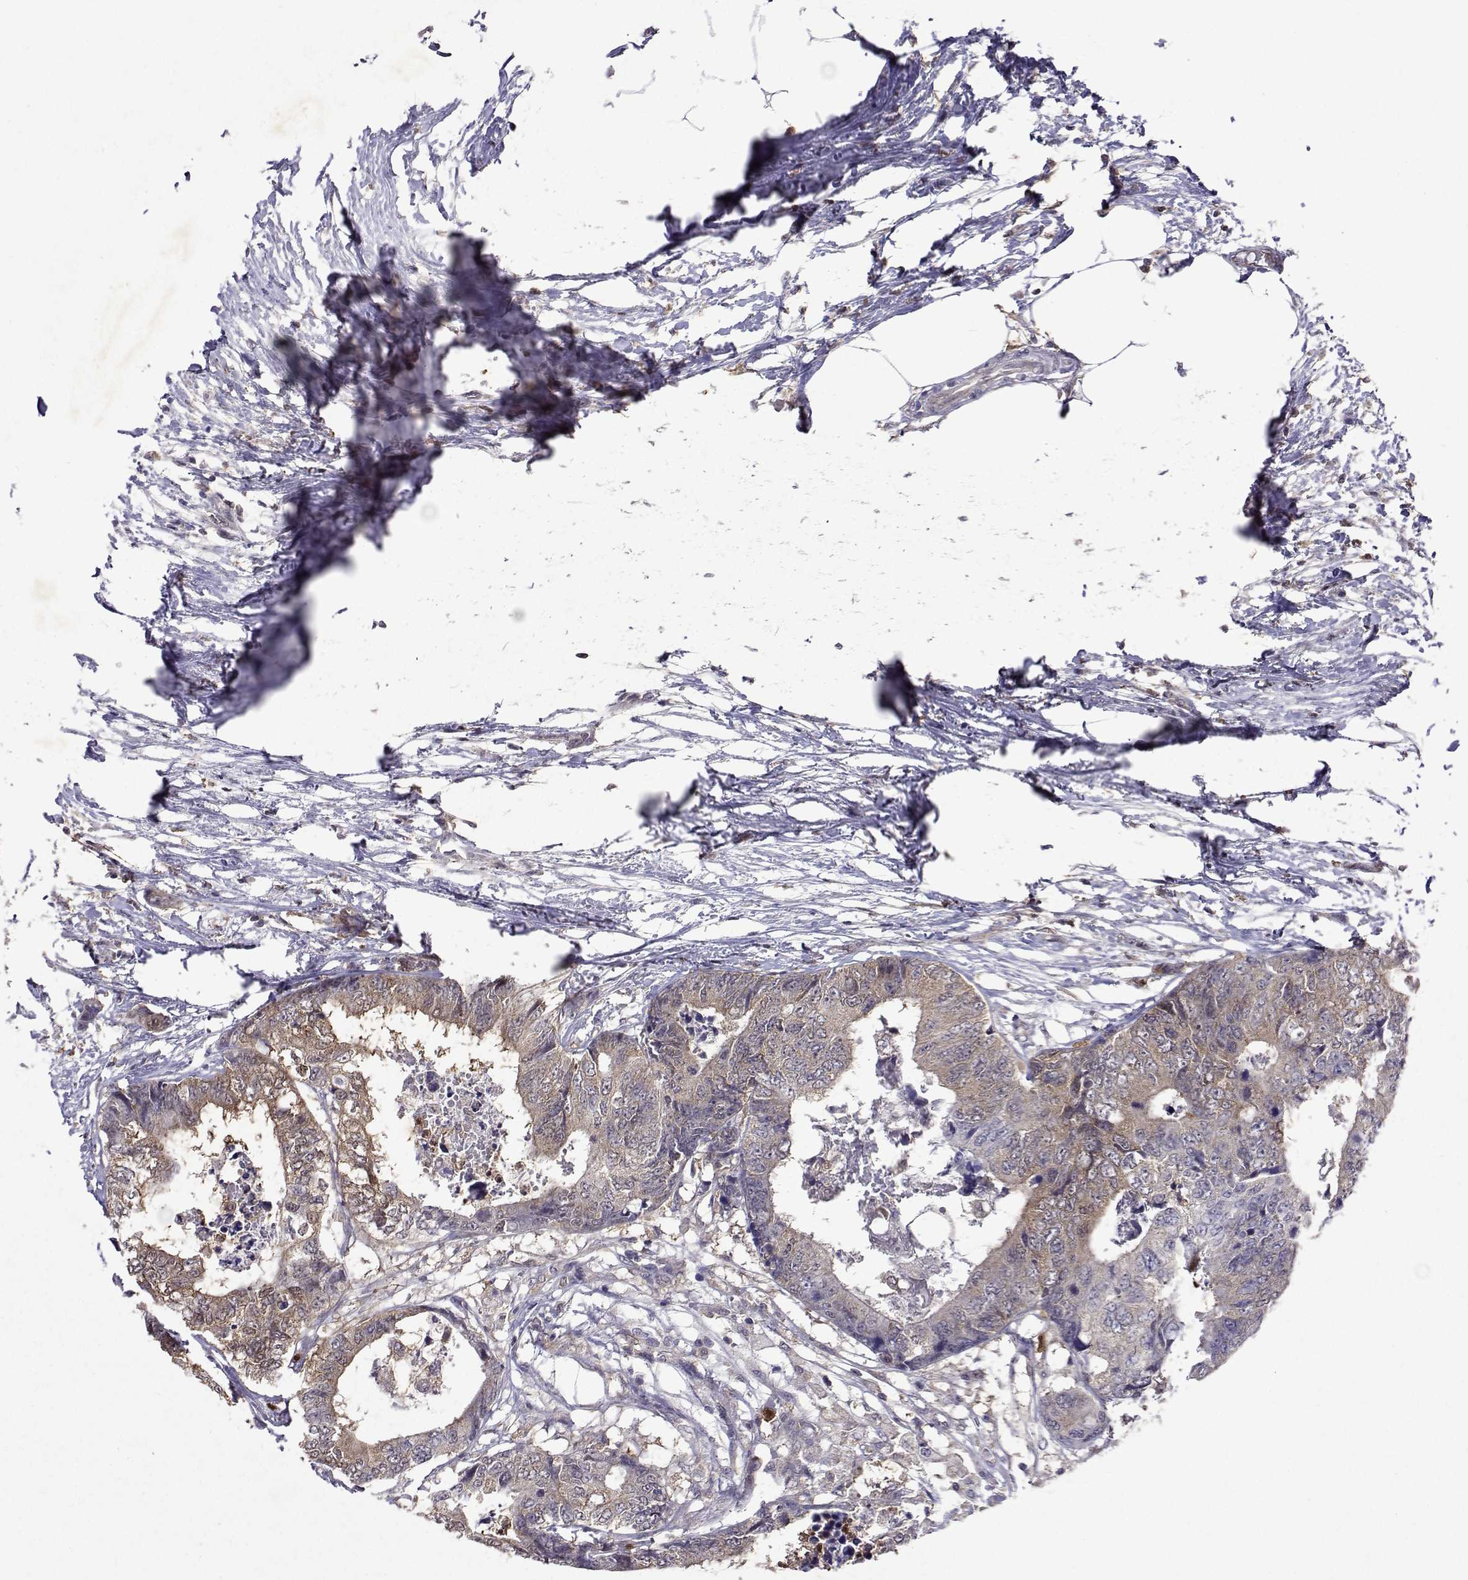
{"staining": {"intensity": "weak", "quantity": ">75%", "location": "cytoplasmic/membranous"}, "tissue": "colorectal cancer", "cell_type": "Tumor cells", "image_type": "cancer", "snomed": [{"axis": "morphology", "description": "Adenocarcinoma, NOS"}, {"axis": "topography", "description": "Colon"}], "caption": "Immunohistochemistry of human colorectal adenocarcinoma displays low levels of weak cytoplasmic/membranous expression in approximately >75% of tumor cells.", "gene": "APAF1", "patient": {"sex": "female", "age": 48}}